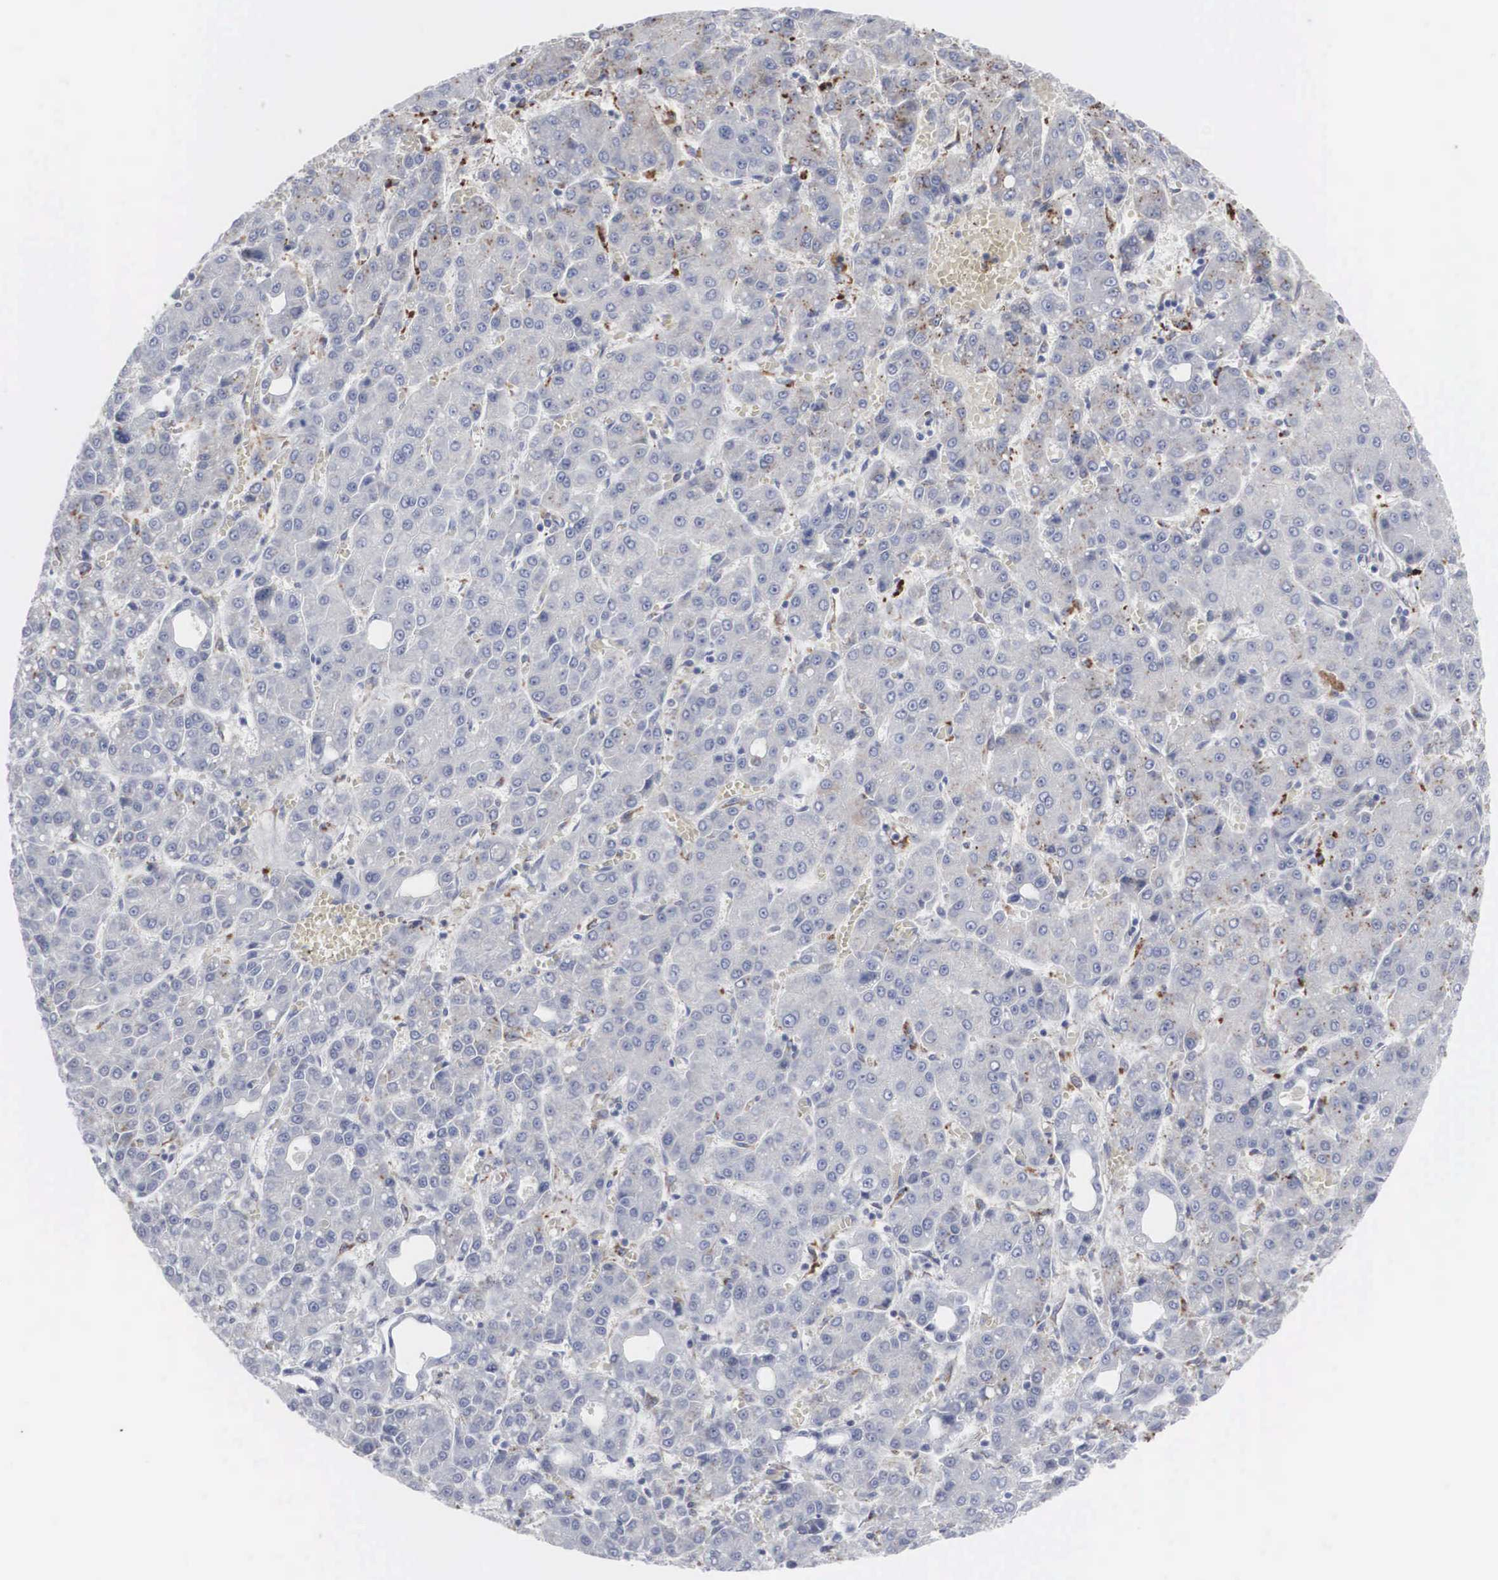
{"staining": {"intensity": "moderate", "quantity": "<25%", "location": "cytoplasmic/membranous"}, "tissue": "liver cancer", "cell_type": "Tumor cells", "image_type": "cancer", "snomed": [{"axis": "morphology", "description": "Carcinoma, Hepatocellular, NOS"}, {"axis": "topography", "description": "Liver"}], "caption": "Hepatocellular carcinoma (liver) stained for a protein (brown) displays moderate cytoplasmic/membranous positive positivity in about <25% of tumor cells.", "gene": "LGALS3BP", "patient": {"sex": "male", "age": 69}}